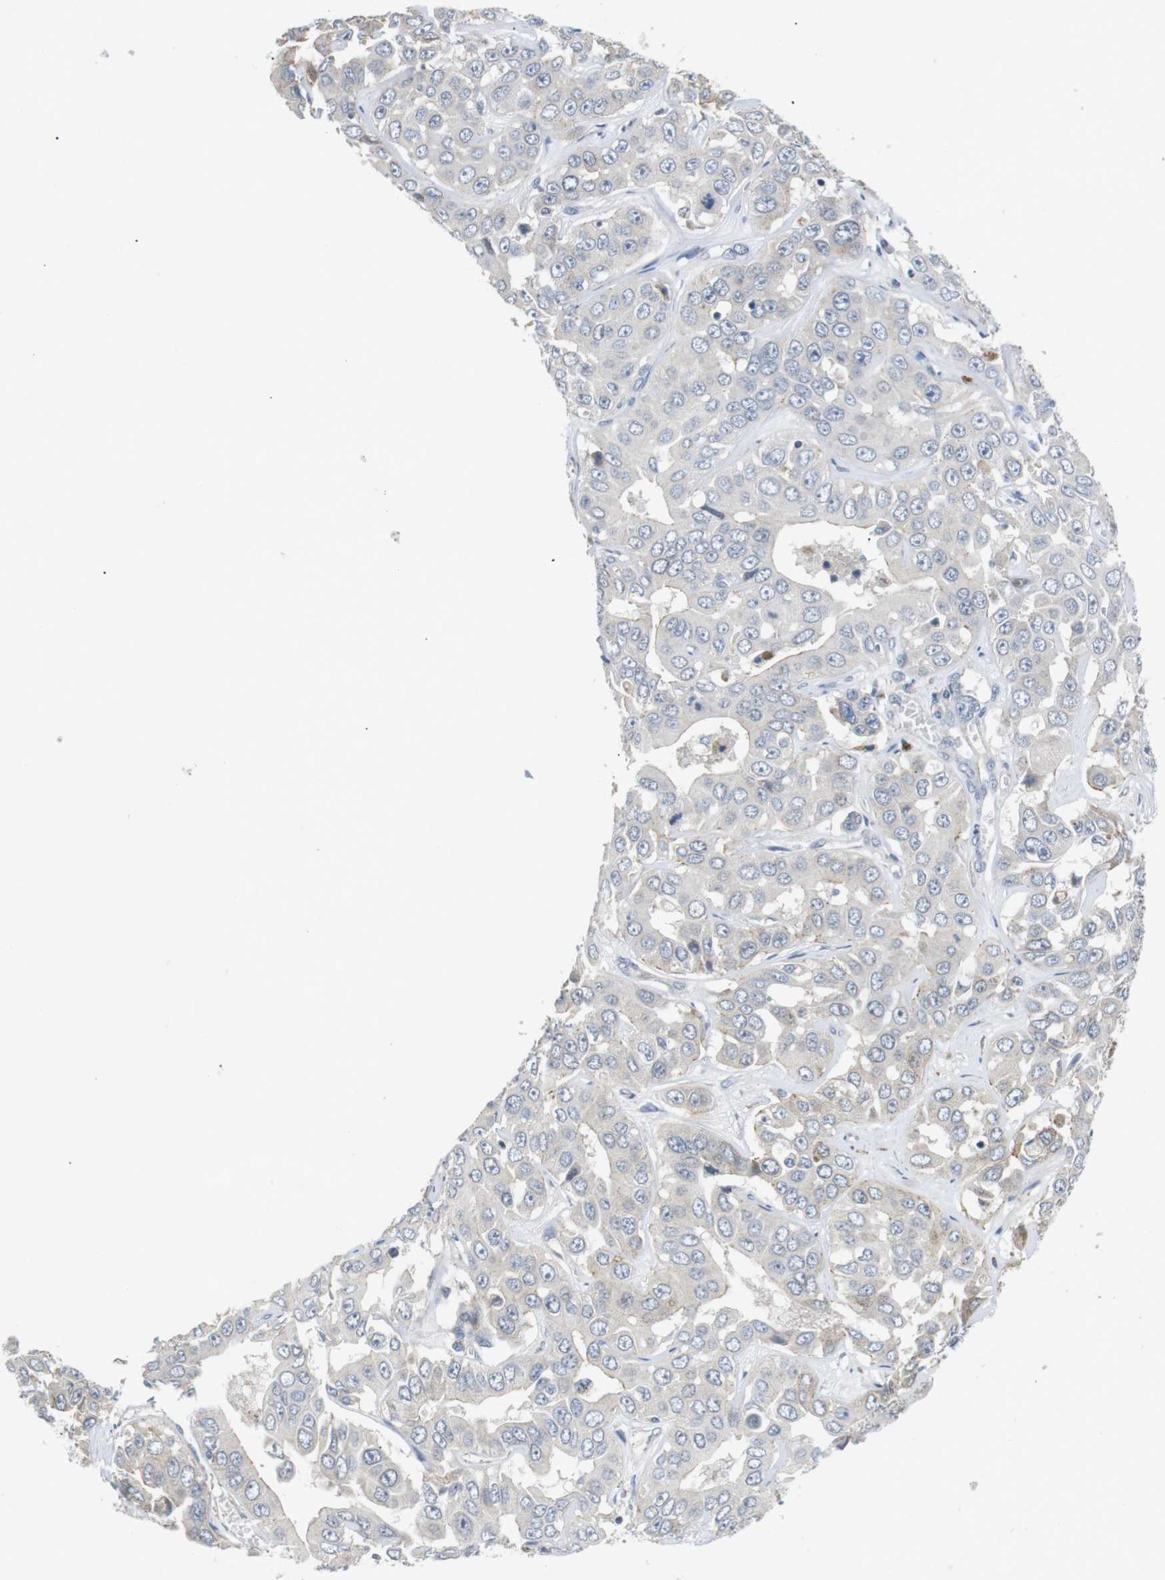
{"staining": {"intensity": "negative", "quantity": "none", "location": "none"}, "tissue": "liver cancer", "cell_type": "Tumor cells", "image_type": "cancer", "snomed": [{"axis": "morphology", "description": "Cholangiocarcinoma"}, {"axis": "topography", "description": "Liver"}], "caption": "DAB (3,3'-diaminobenzidine) immunohistochemical staining of liver cancer shows no significant staining in tumor cells.", "gene": "NECTIN1", "patient": {"sex": "female", "age": 52}}